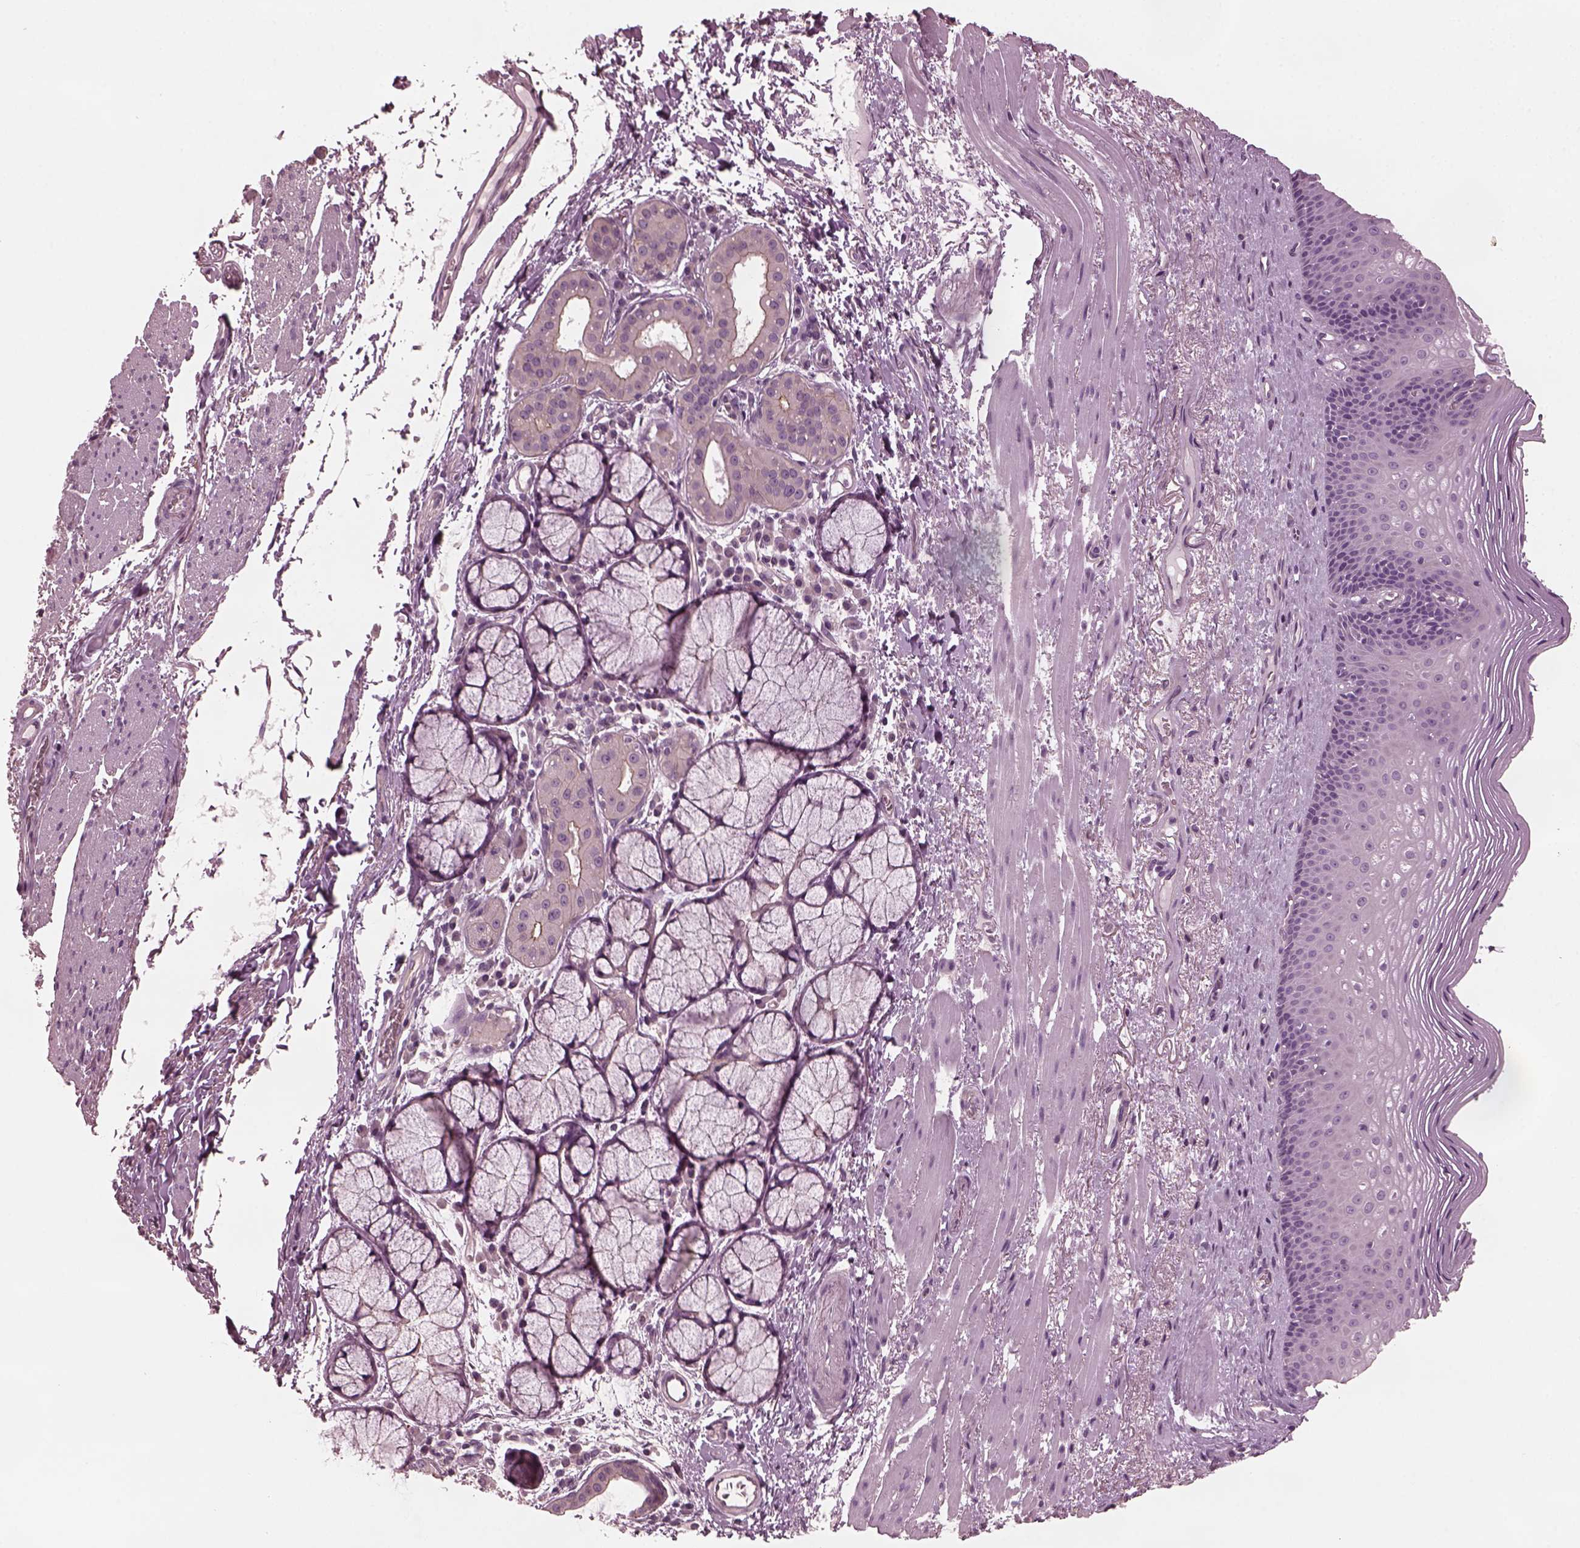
{"staining": {"intensity": "negative", "quantity": "none", "location": "none"}, "tissue": "esophagus", "cell_type": "Squamous epithelial cells", "image_type": "normal", "snomed": [{"axis": "morphology", "description": "Normal tissue, NOS"}, {"axis": "topography", "description": "Esophagus"}], "caption": "This is an immunohistochemistry micrograph of normal esophagus. There is no expression in squamous epithelial cells.", "gene": "ODAD1", "patient": {"sex": "male", "age": 76}}